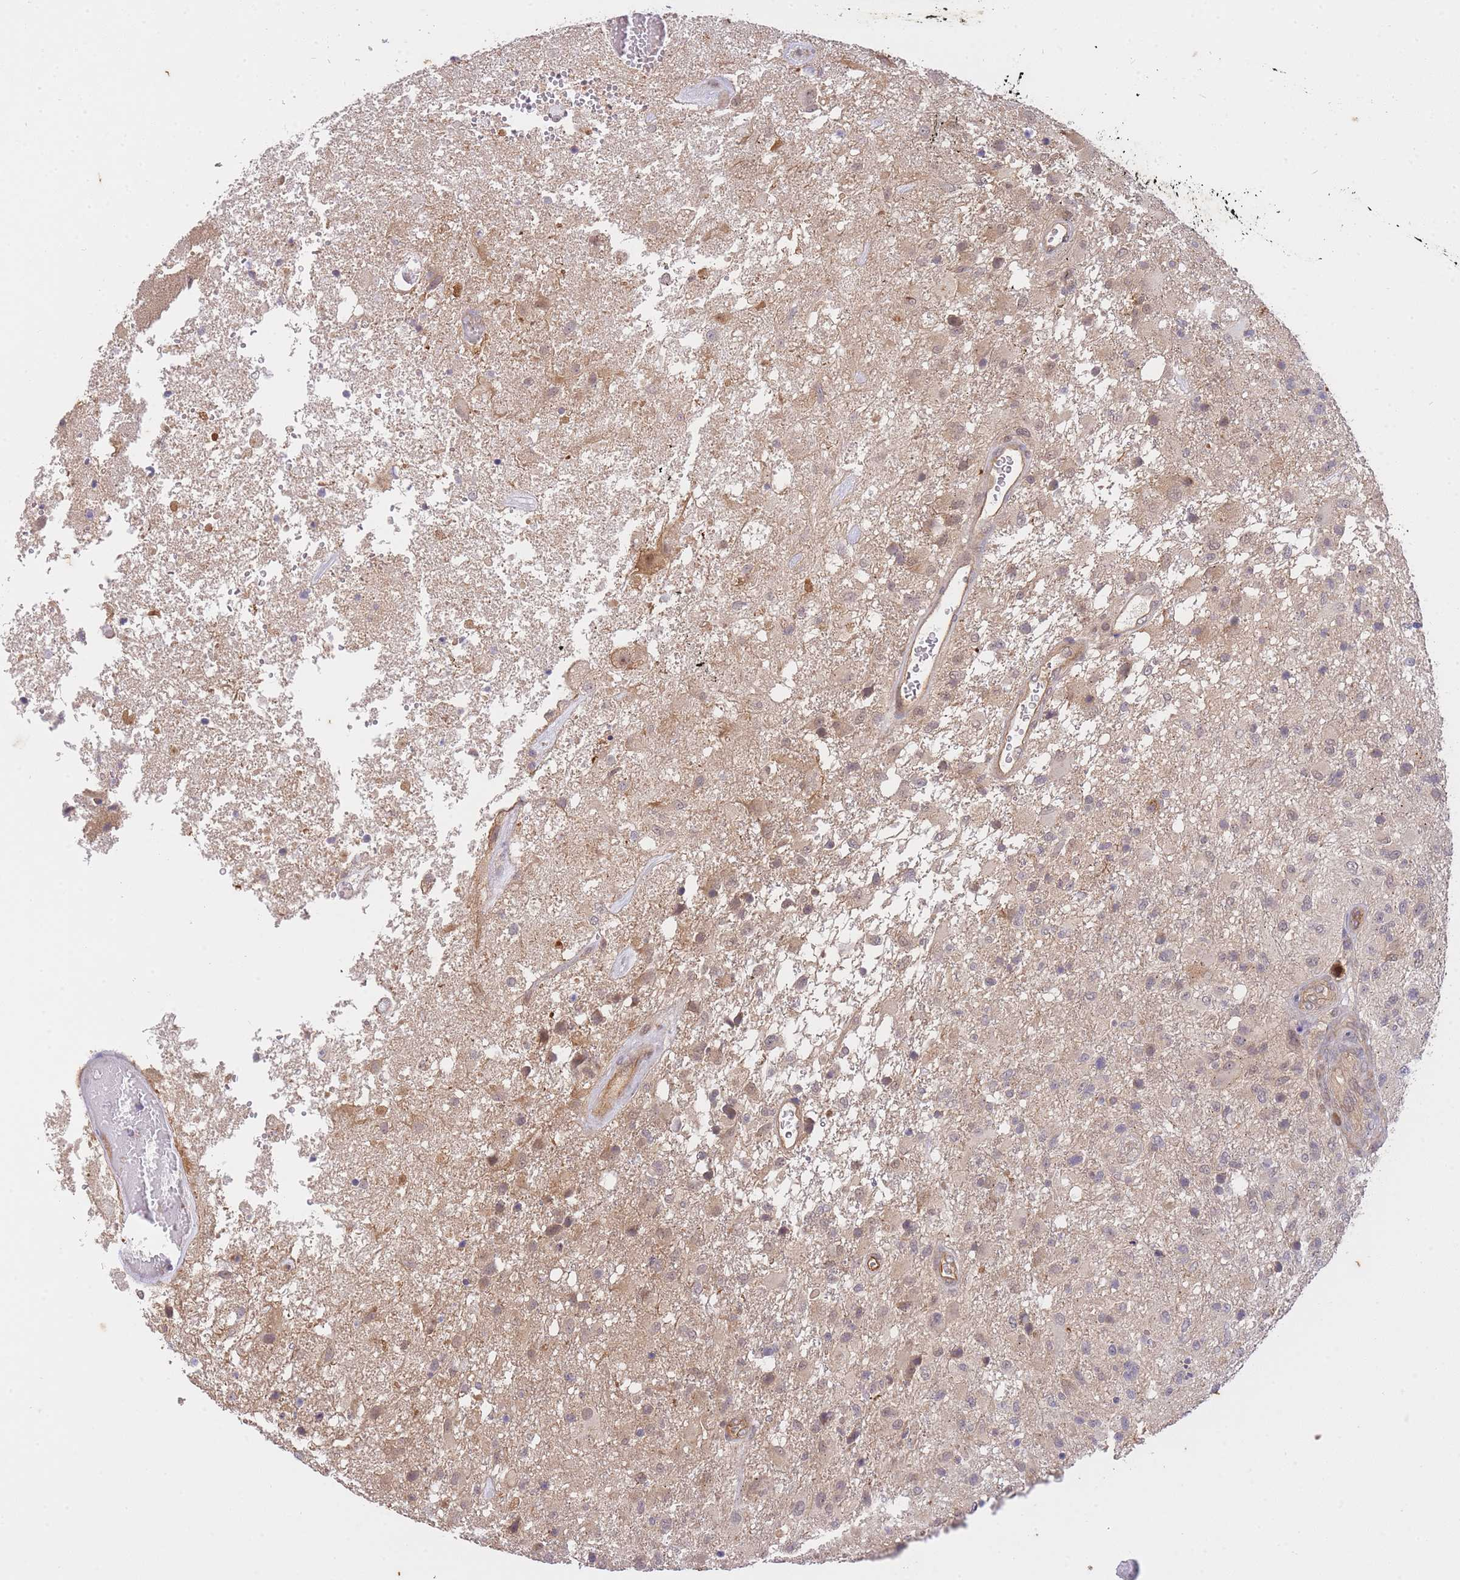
{"staining": {"intensity": "weak", "quantity": "<25%", "location": "cytoplasmic/membranous"}, "tissue": "glioma", "cell_type": "Tumor cells", "image_type": "cancer", "snomed": [{"axis": "morphology", "description": "Glioma, malignant, High grade"}, {"axis": "topography", "description": "Brain"}], "caption": "Human high-grade glioma (malignant) stained for a protein using IHC shows no positivity in tumor cells.", "gene": "ST8SIA4", "patient": {"sex": "female", "age": 74}}